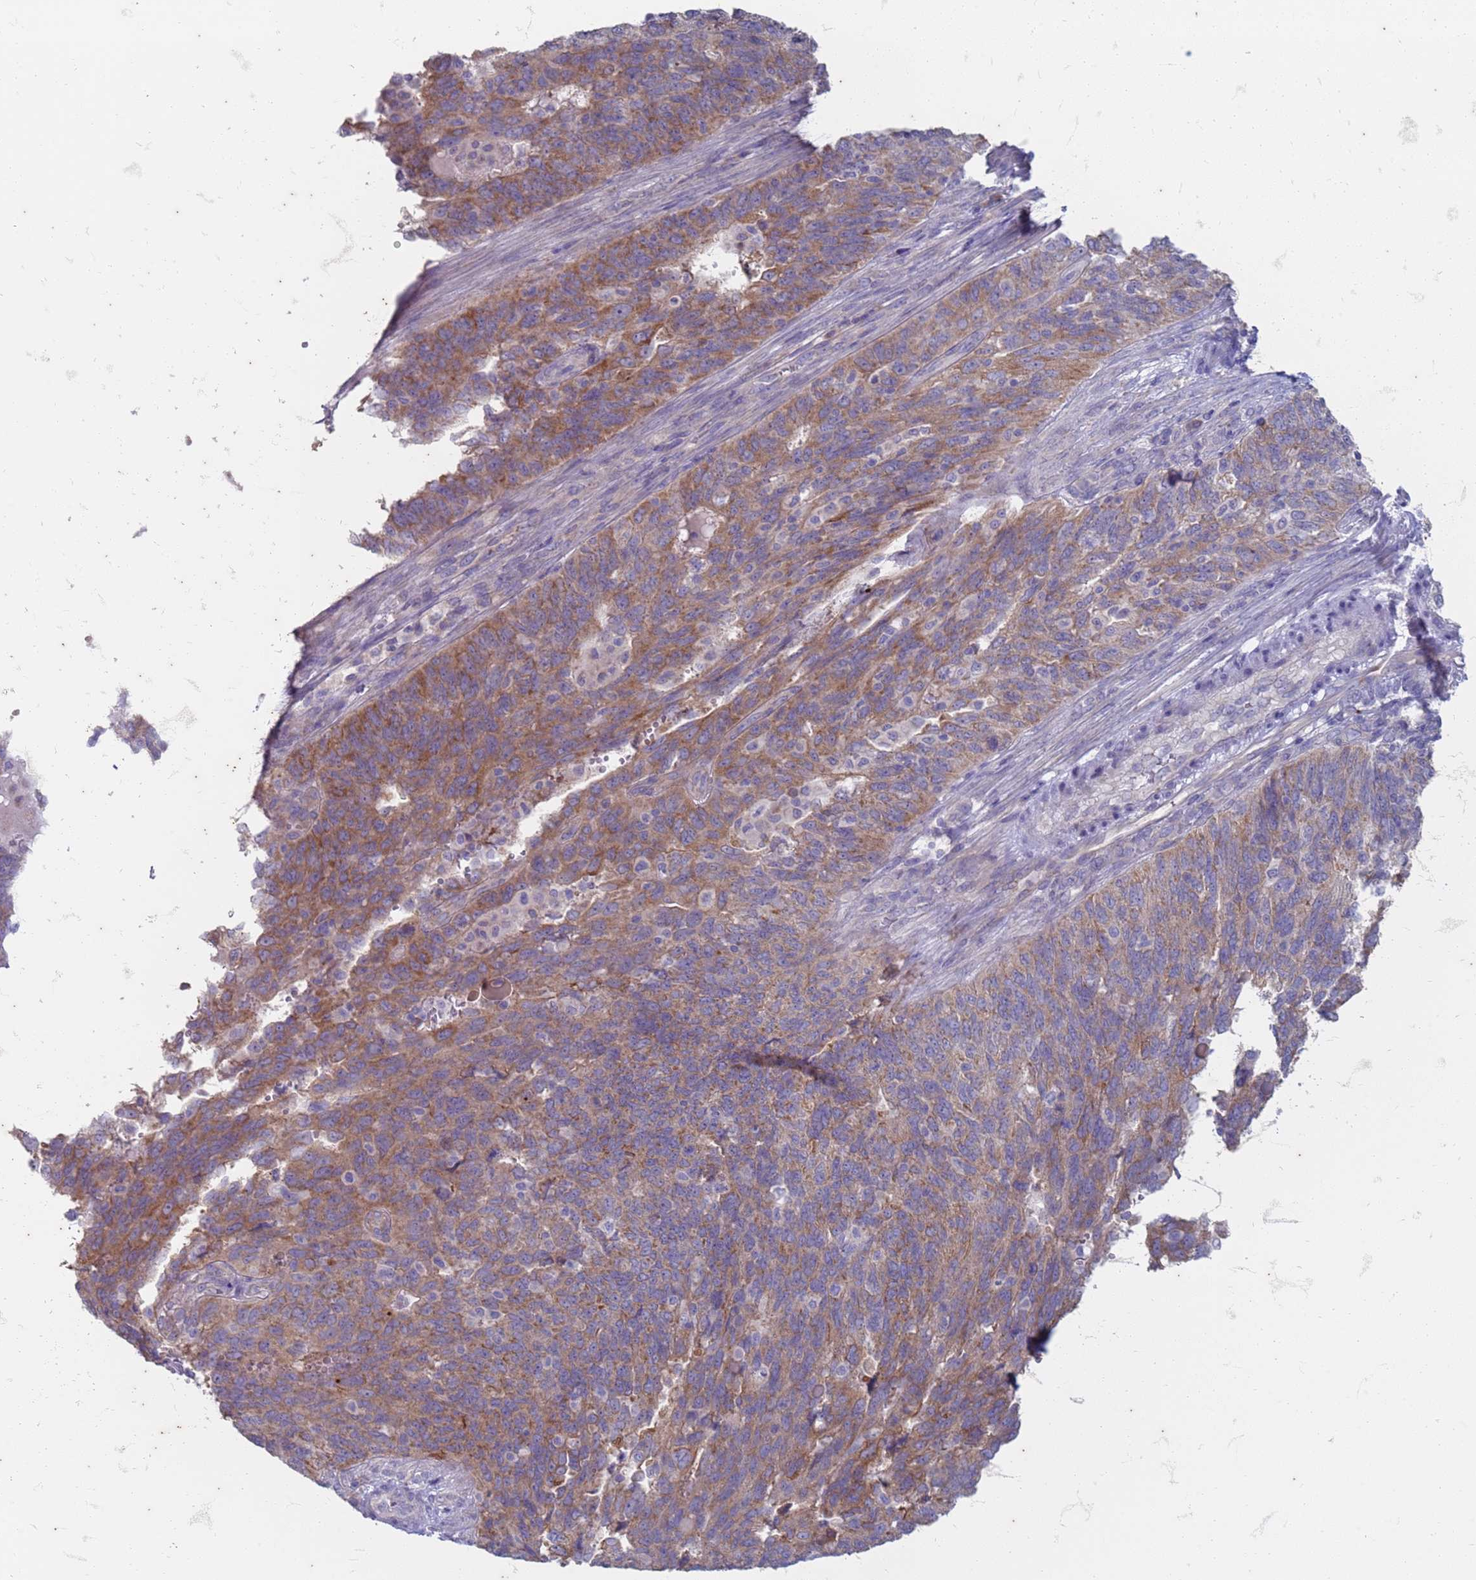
{"staining": {"intensity": "moderate", "quantity": "25%-75%", "location": "cytoplasmic/membranous"}, "tissue": "endometrial cancer", "cell_type": "Tumor cells", "image_type": "cancer", "snomed": [{"axis": "morphology", "description": "Adenocarcinoma, NOS"}, {"axis": "topography", "description": "Endometrium"}], "caption": "A histopathology image of adenocarcinoma (endometrial) stained for a protein shows moderate cytoplasmic/membranous brown staining in tumor cells. (IHC, brightfield microscopy, high magnification).", "gene": "SUCO", "patient": {"sex": "female", "age": 66}}